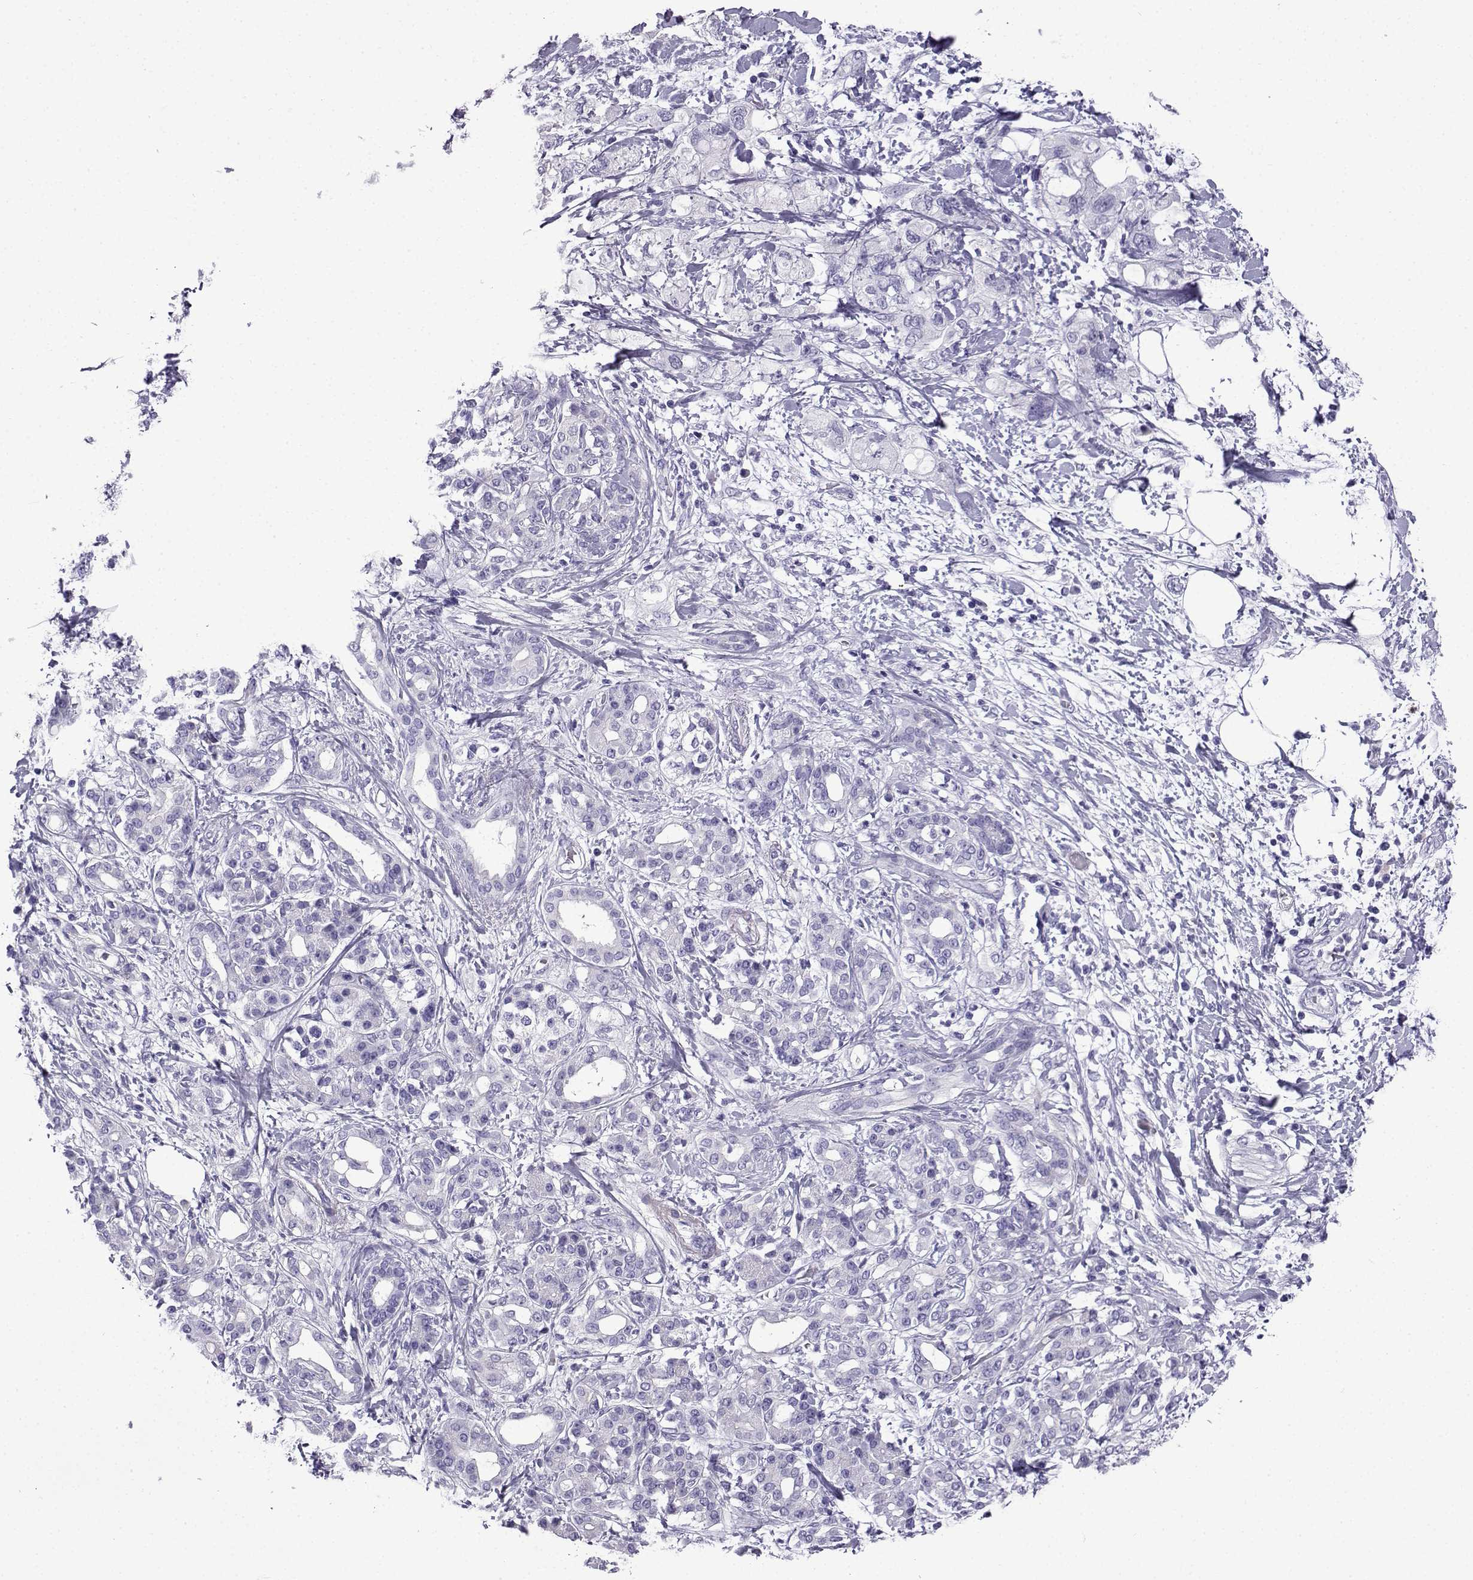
{"staining": {"intensity": "negative", "quantity": "none", "location": "none"}, "tissue": "pancreatic cancer", "cell_type": "Tumor cells", "image_type": "cancer", "snomed": [{"axis": "morphology", "description": "Adenocarcinoma, NOS"}, {"axis": "topography", "description": "Pancreas"}], "caption": "An IHC image of pancreatic cancer (adenocarcinoma) is shown. There is no staining in tumor cells of pancreatic cancer (adenocarcinoma).", "gene": "KCNF1", "patient": {"sex": "female", "age": 56}}